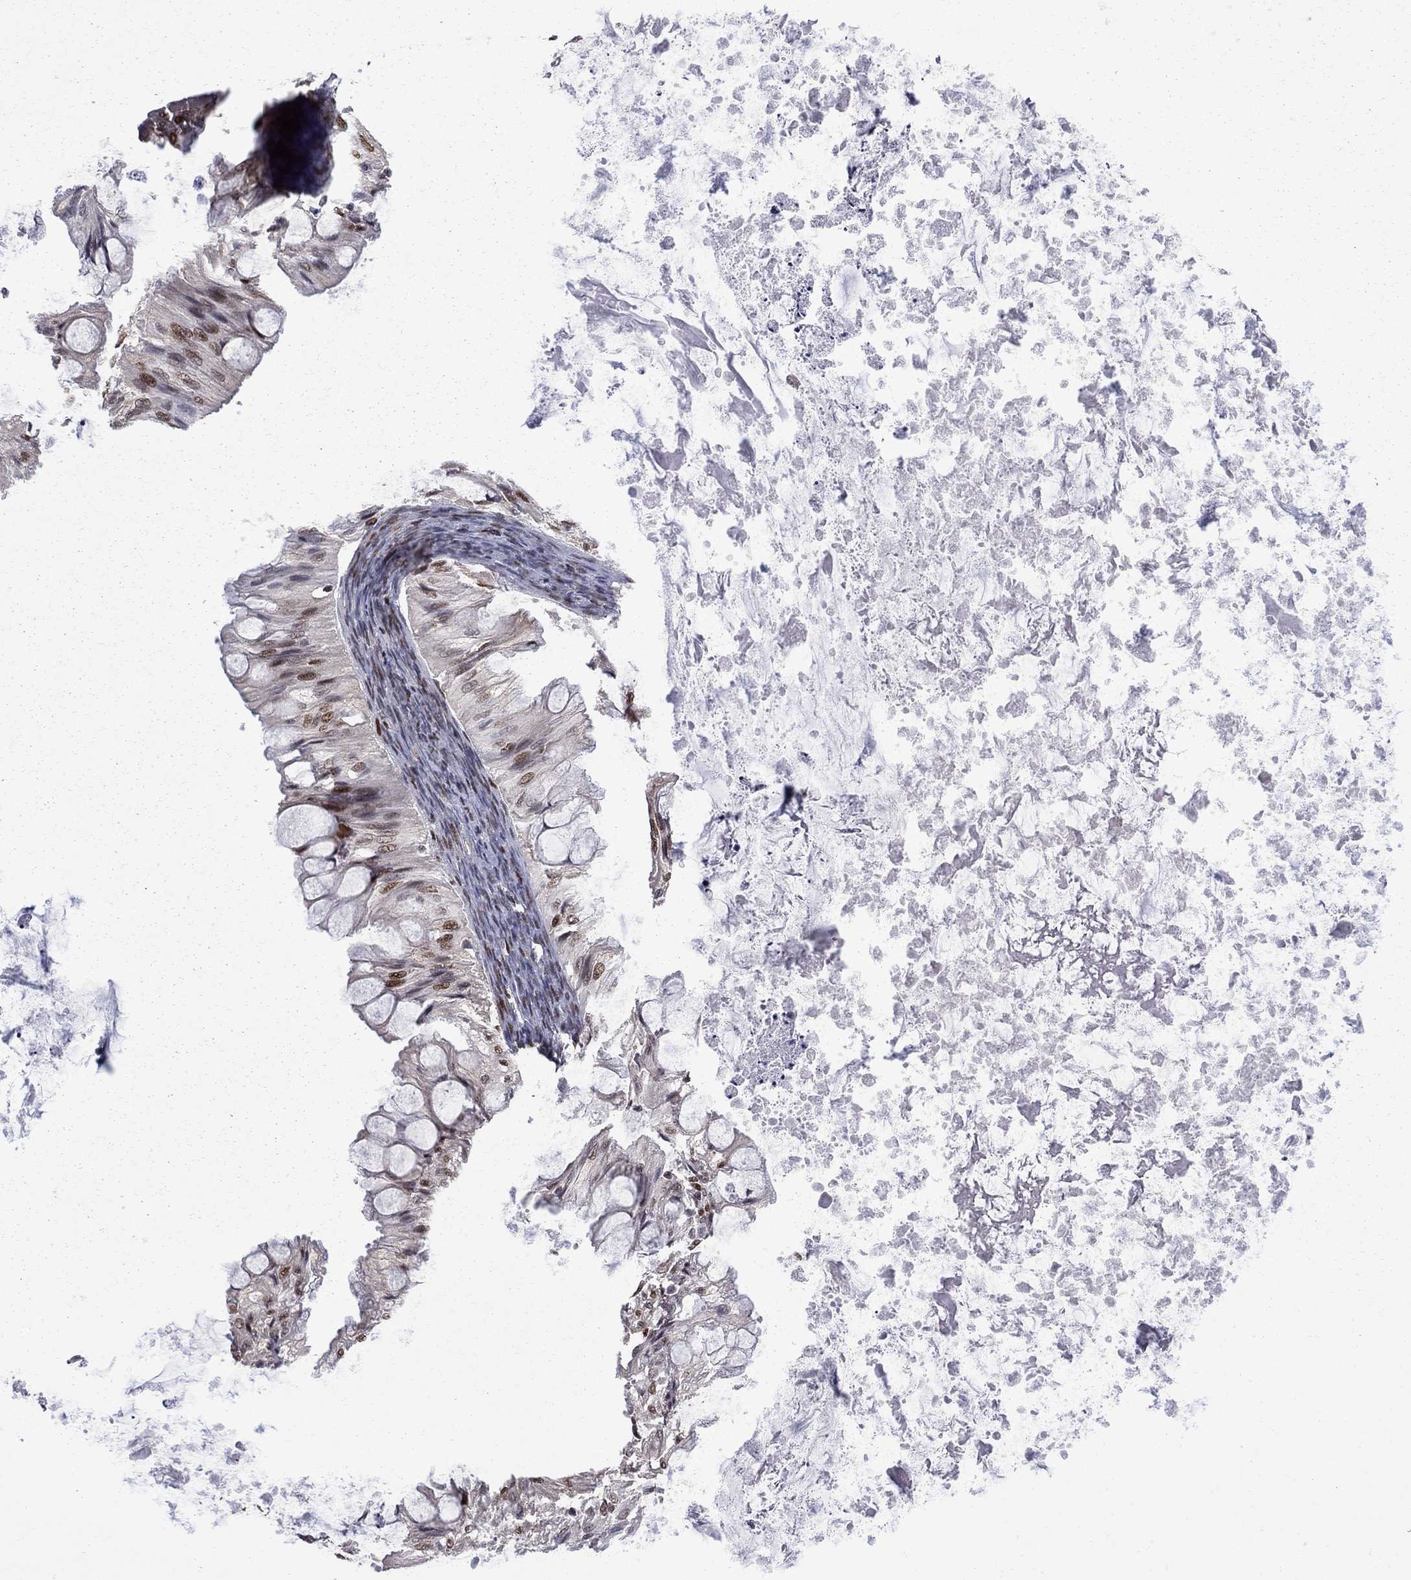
{"staining": {"intensity": "moderate", "quantity": "<25%", "location": "nuclear"}, "tissue": "ovarian cancer", "cell_type": "Tumor cells", "image_type": "cancer", "snomed": [{"axis": "morphology", "description": "Cystadenocarcinoma, mucinous, NOS"}, {"axis": "topography", "description": "Ovary"}], "caption": "Ovarian mucinous cystadenocarcinoma stained with a brown dye exhibits moderate nuclear positive positivity in about <25% of tumor cells.", "gene": "MED25", "patient": {"sex": "female", "age": 57}}